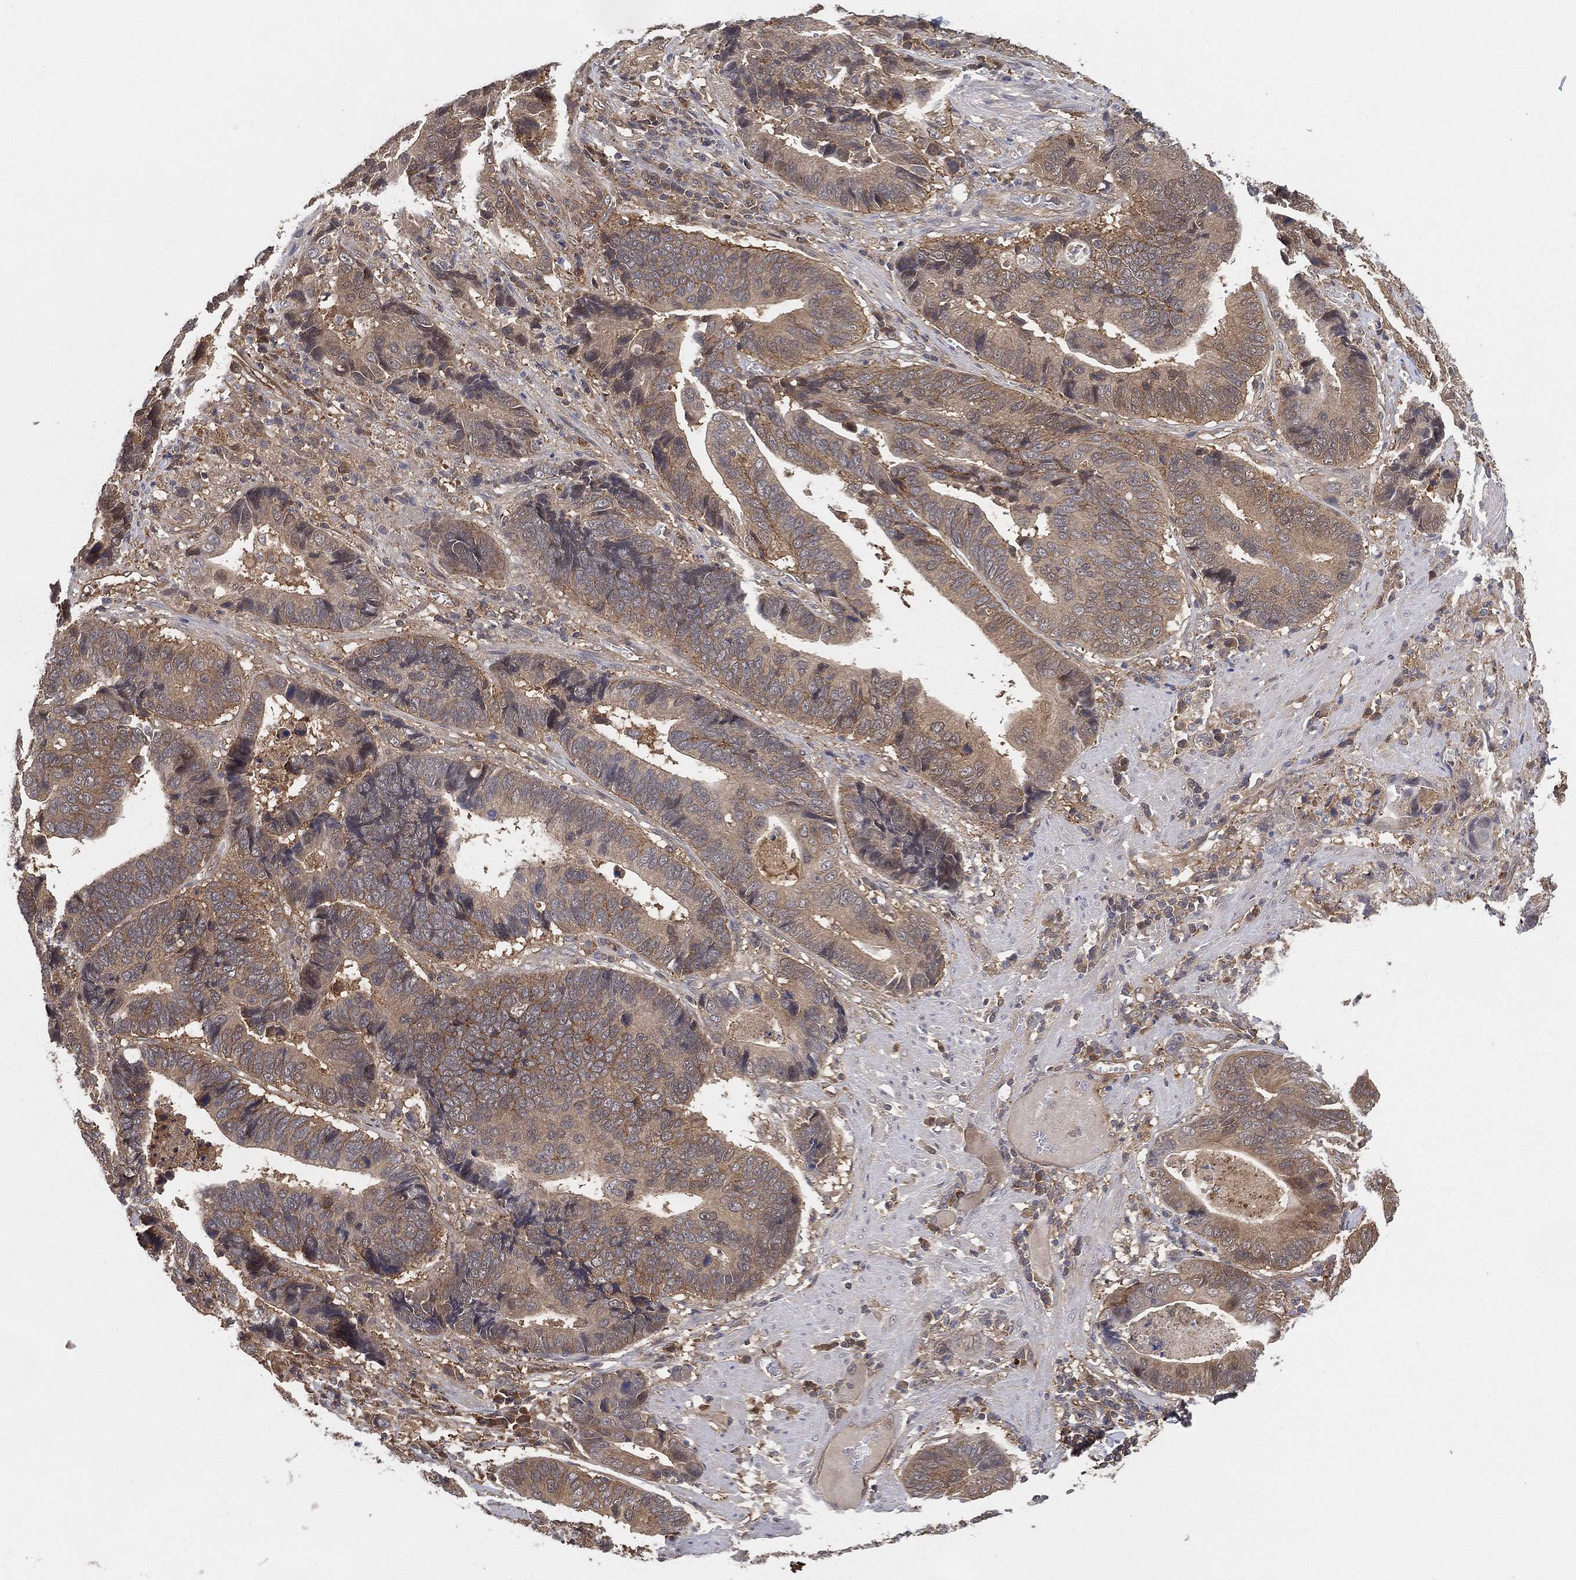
{"staining": {"intensity": "moderate", "quantity": "25%-75%", "location": "cytoplasmic/membranous"}, "tissue": "stomach cancer", "cell_type": "Tumor cells", "image_type": "cancer", "snomed": [{"axis": "morphology", "description": "Adenocarcinoma, NOS"}, {"axis": "topography", "description": "Stomach"}], "caption": "Protein staining of stomach adenocarcinoma tissue shows moderate cytoplasmic/membranous staining in about 25%-75% of tumor cells. (IHC, brightfield microscopy, high magnification).", "gene": "PSMG4", "patient": {"sex": "male", "age": 84}}